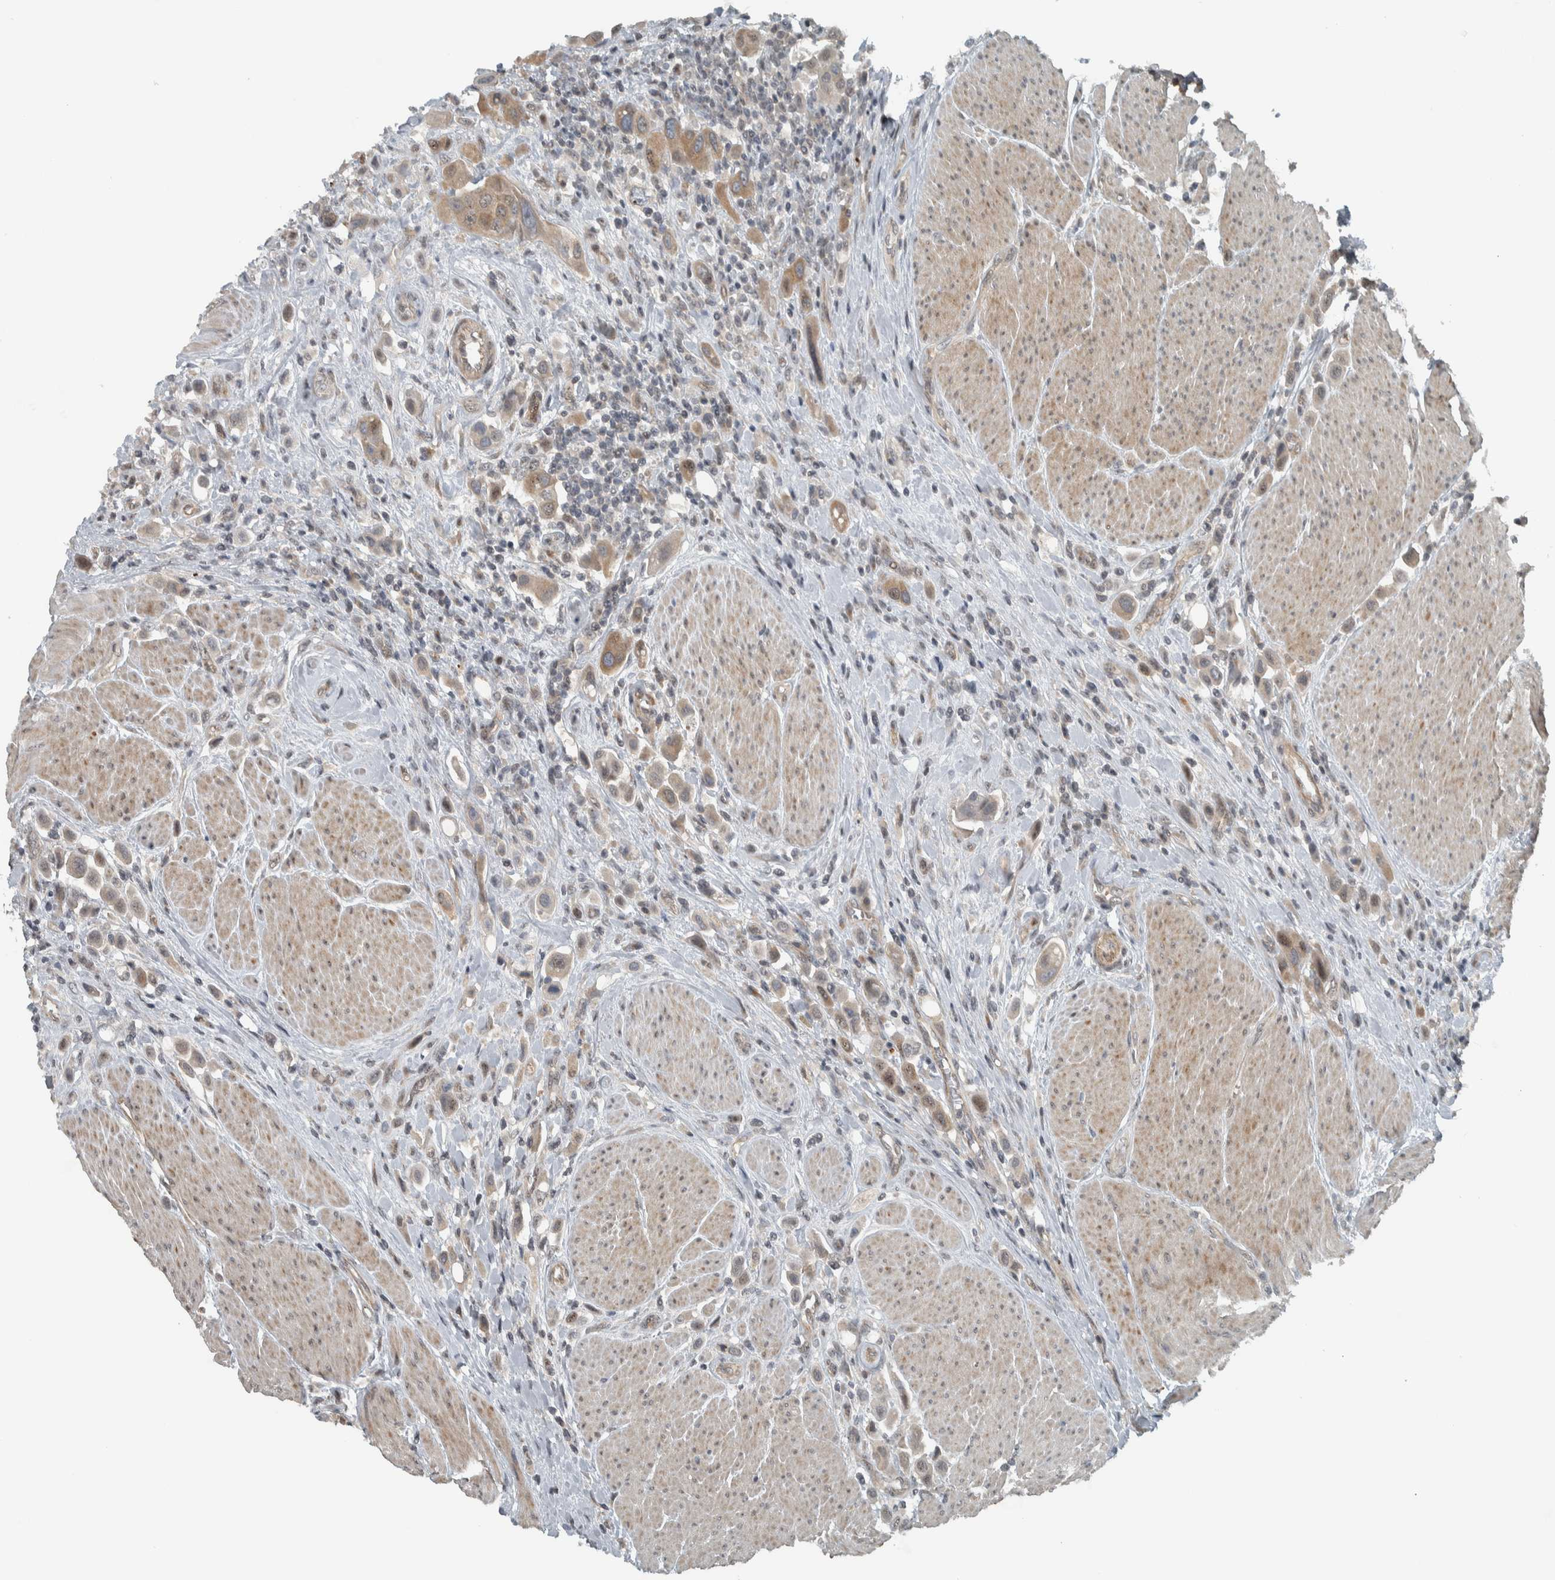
{"staining": {"intensity": "moderate", "quantity": "<25%", "location": "cytoplasmic/membranous,nuclear"}, "tissue": "urothelial cancer", "cell_type": "Tumor cells", "image_type": "cancer", "snomed": [{"axis": "morphology", "description": "Urothelial carcinoma, High grade"}, {"axis": "topography", "description": "Urinary bladder"}], "caption": "Urothelial cancer stained for a protein reveals moderate cytoplasmic/membranous and nuclear positivity in tumor cells.", "gene": "NAPG", "patient": {"sex": "male", "age": 50}}